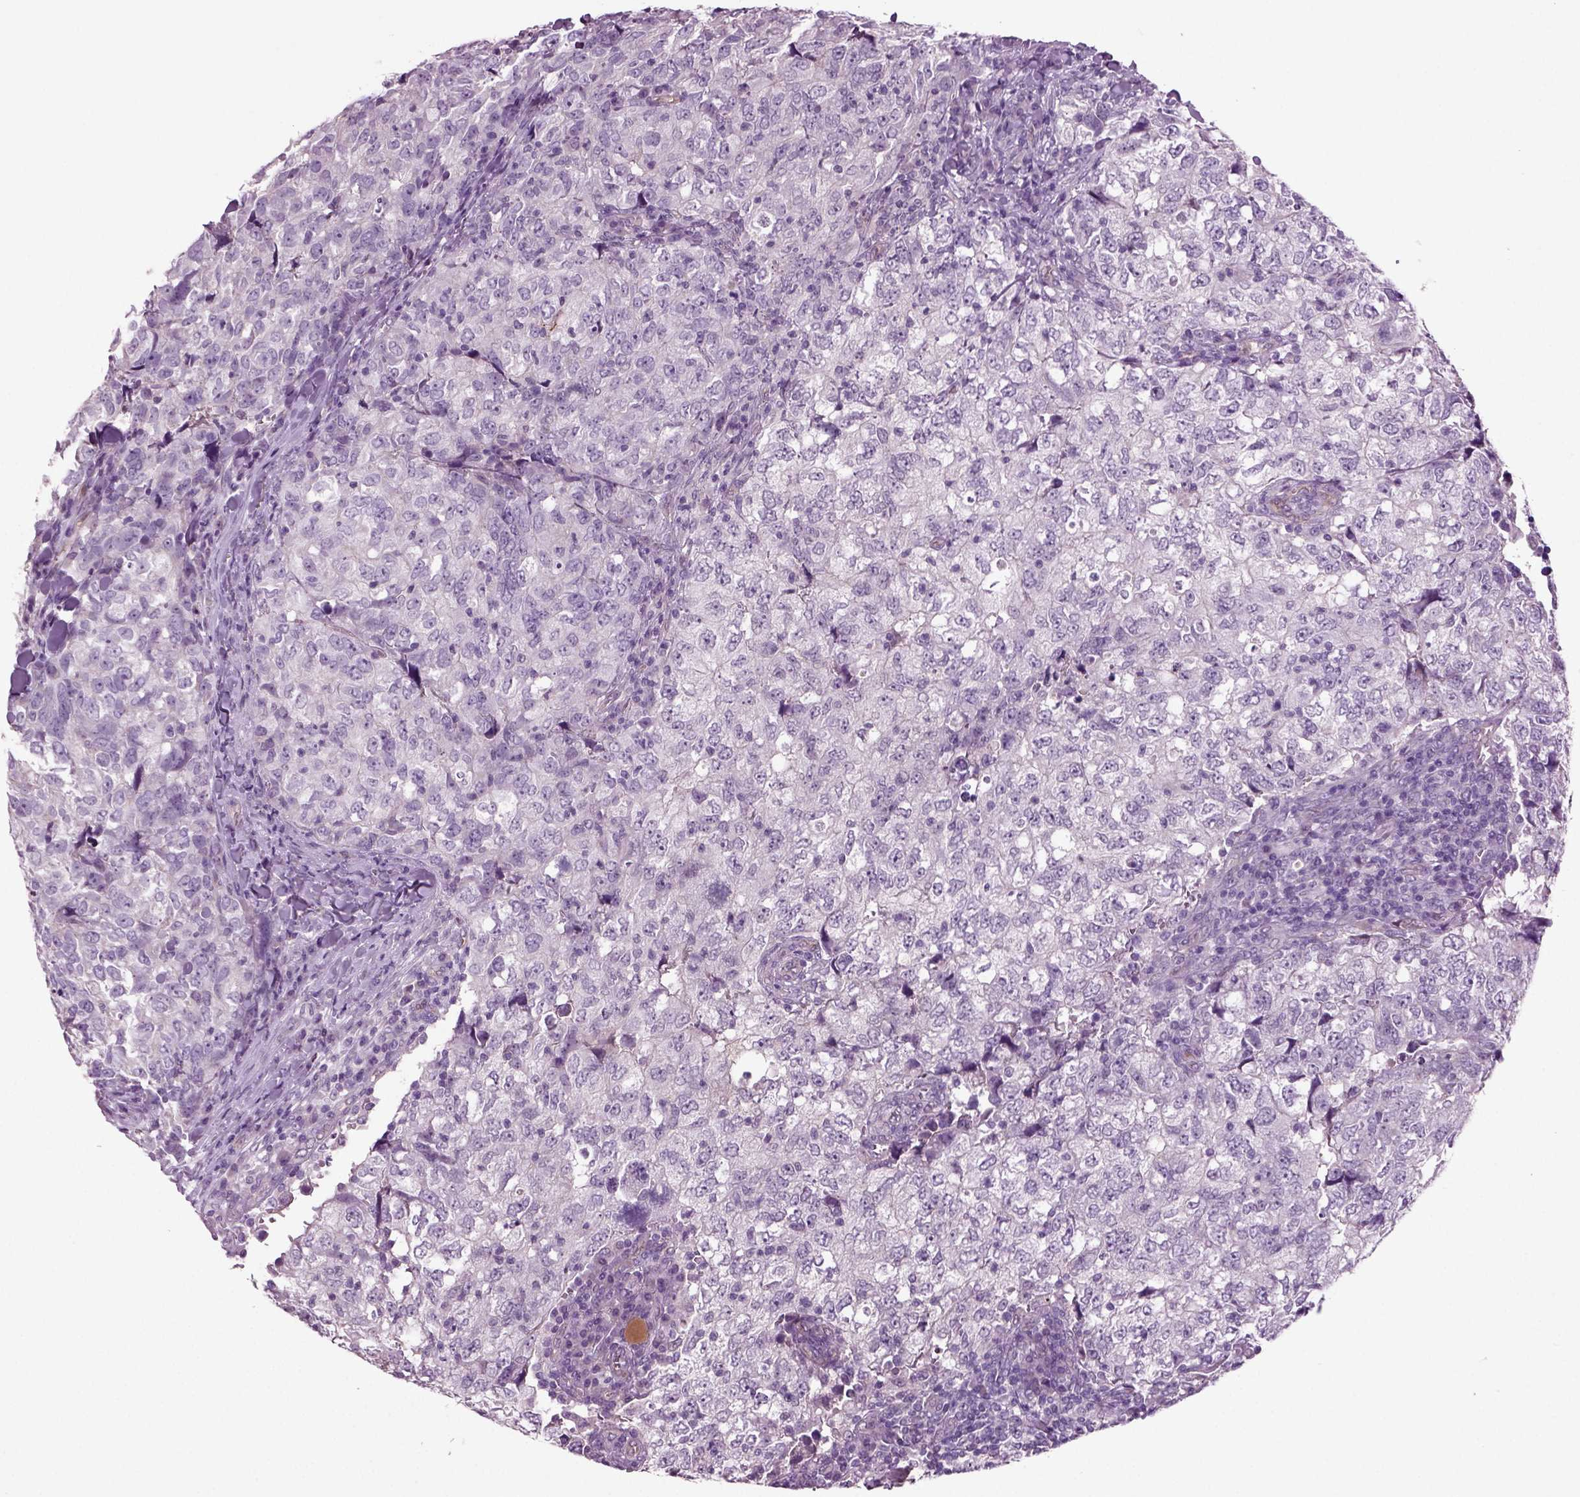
{"staining": {"intensity": "negative", "quantity": "none", "location": "none"}, "tissue": "breast cancer", "cell_type": "Tumor cells", "image_type": "cancer", "snomed": [{"axis": "morphology", "description": "Duct carcinoma"}, {"axis": "topography", "description": "Breast"}], "caption": "There is no significant positivity in tumor cells of breast invasive ductal carcinoma.", "gene": "COL9A2", "patient": {"sex": "female", "age": 30}}